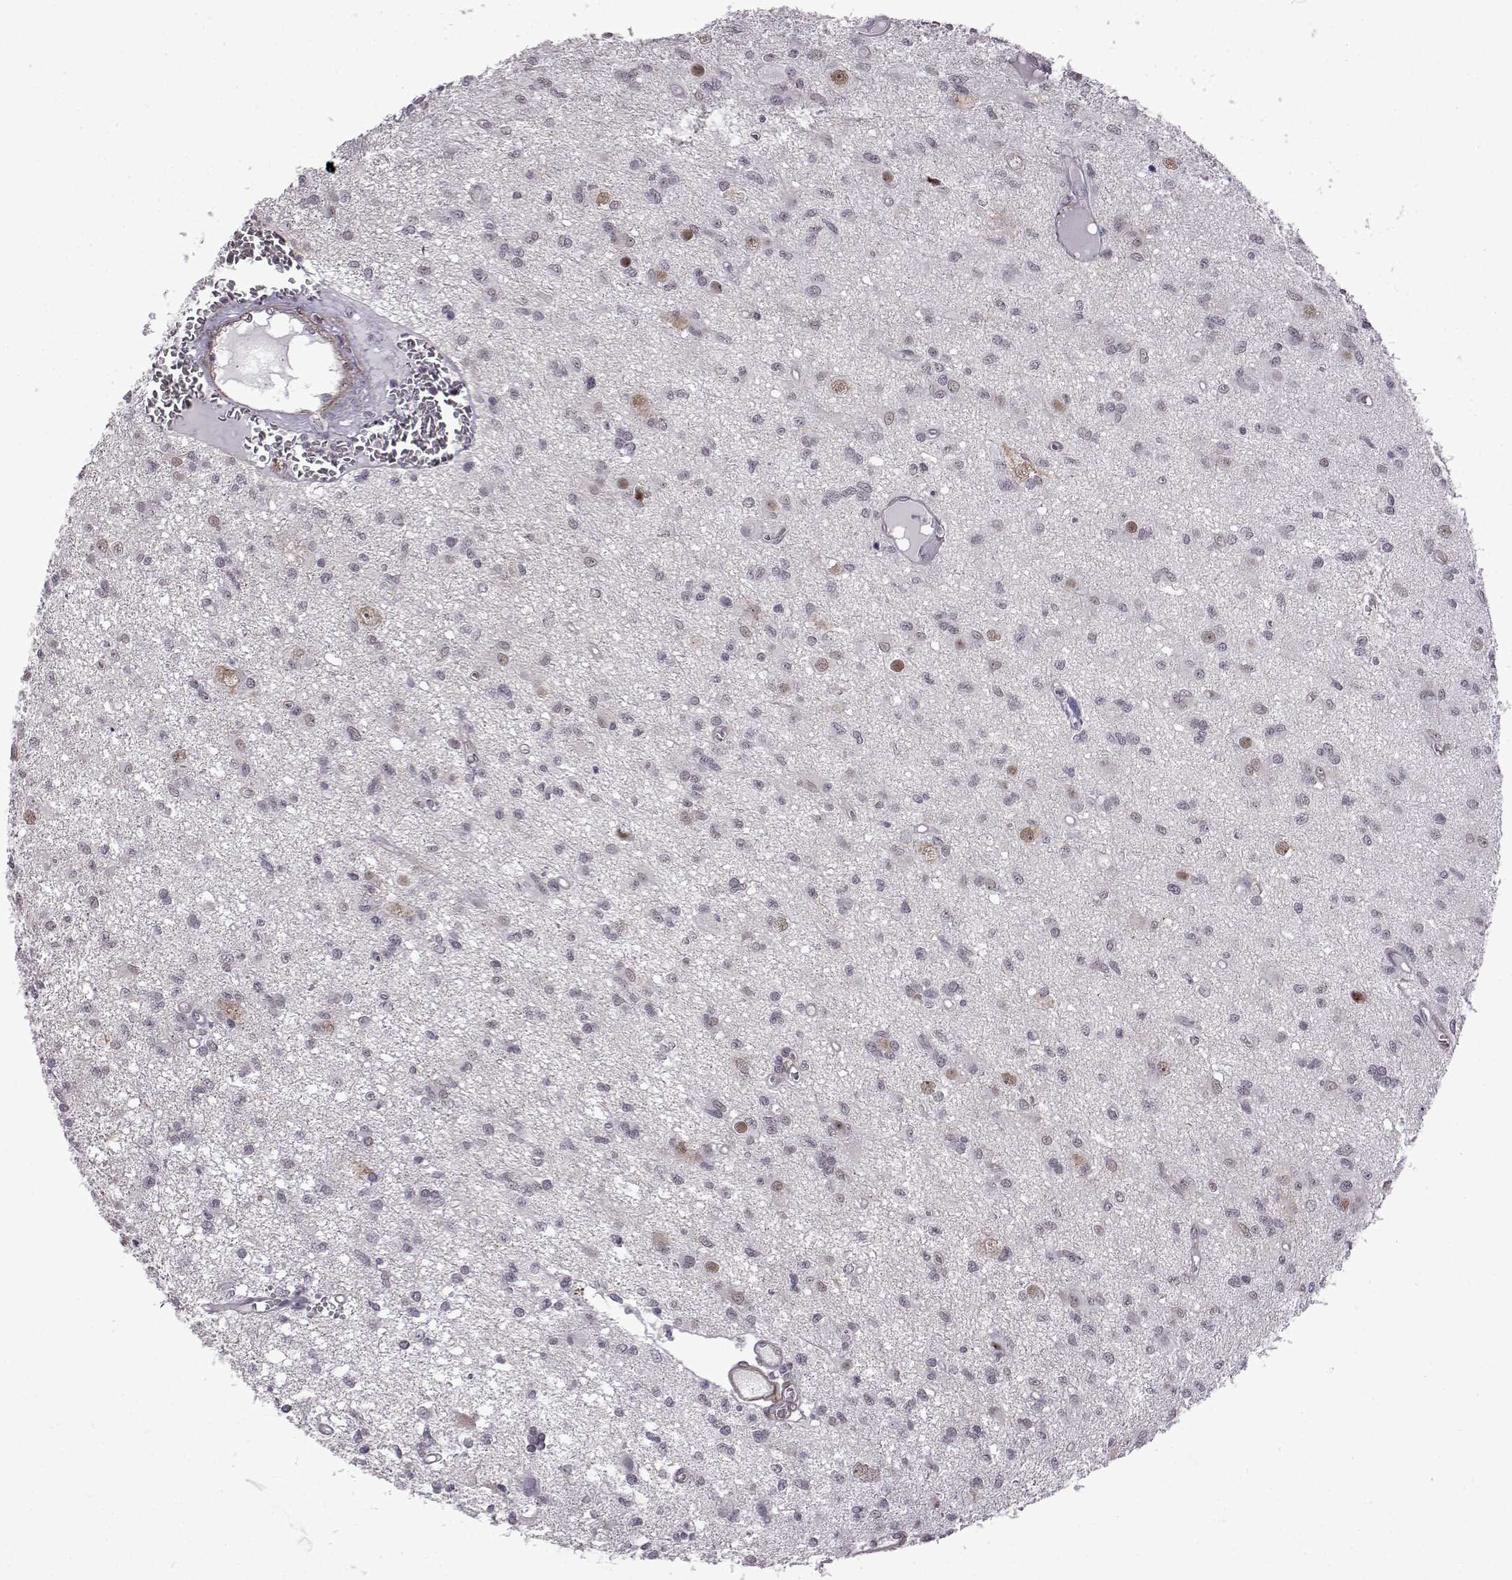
{"staining": {"intensity": "negative", "quantity": "none", "location": "none"}, "tissue": "glioma", "cell_type": "Tumor cells", "image_type": "cancer", "snomed": [{"axis": "morphology", "description": "Glioma, malignant, Low grade"}, {"axis": "topography", "description": "Brain"}], "caption": "Immunohistochemical staining of human glioma exhibits no significant staining in tumor cells.", "gene": "SYNPO2", "patient": {"sex": "male", "age": 64}}